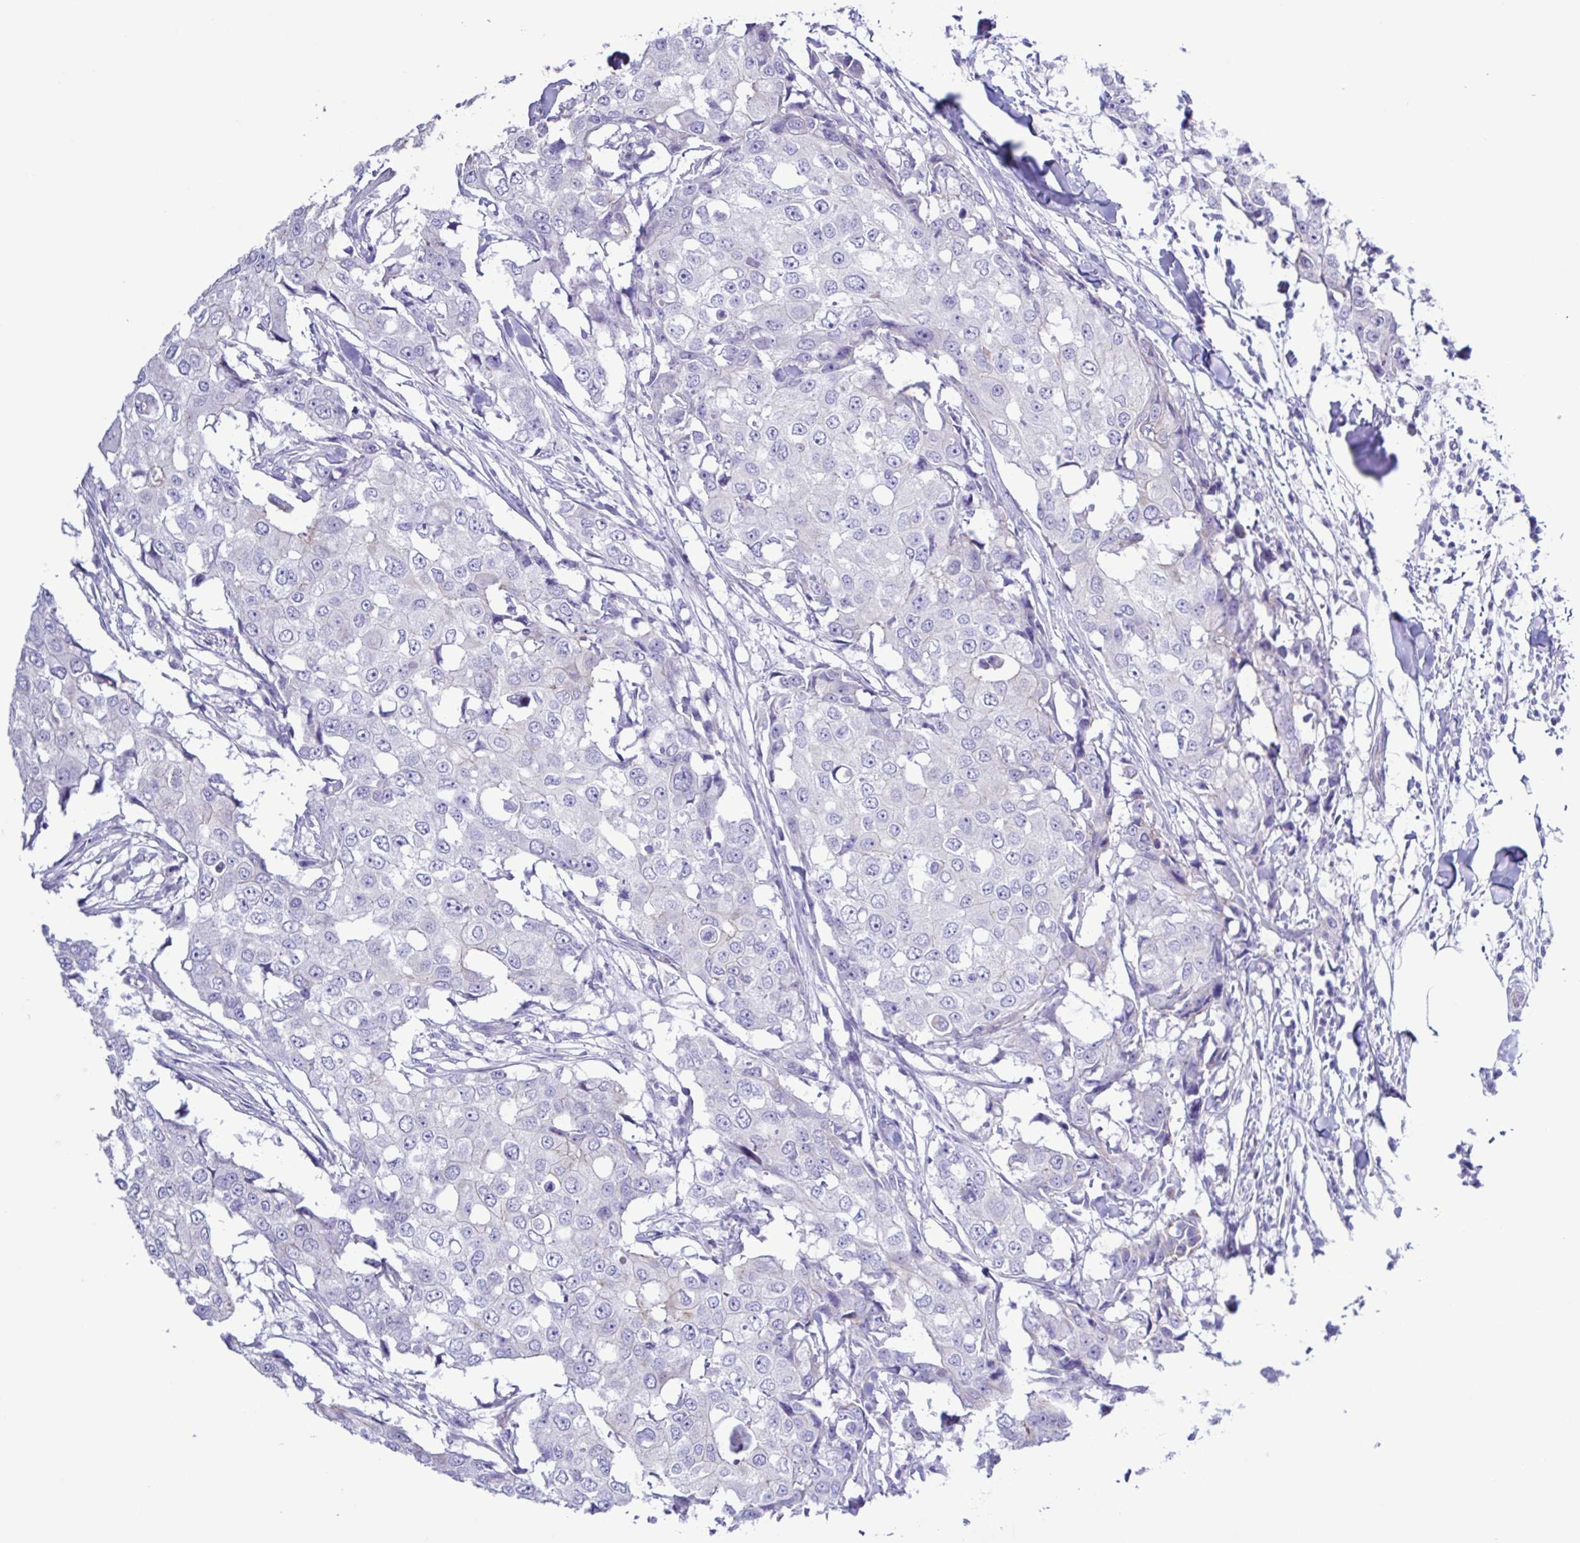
{"staining": {"intensity": "negative", "quantity": "none", "location": "none"}, "tissue": "breast cancer", "cell_type": "Tumor cells", "image_type": "cancer", "snomed": [{"axis": "morphology", "description": "Duct carcinoma"}, {"axis": "topography", "description": "Breast"}], "caption": "Tumor cells show no significant protein positivity in breast cancer (intraductal carcinoma). (DAB (3,3'-diaminobenzidine) IHC visualized using brightfield microscopy, high magnification).", "gene": "CYP11A1", "patient": {"sex": "female", "age": 27}}